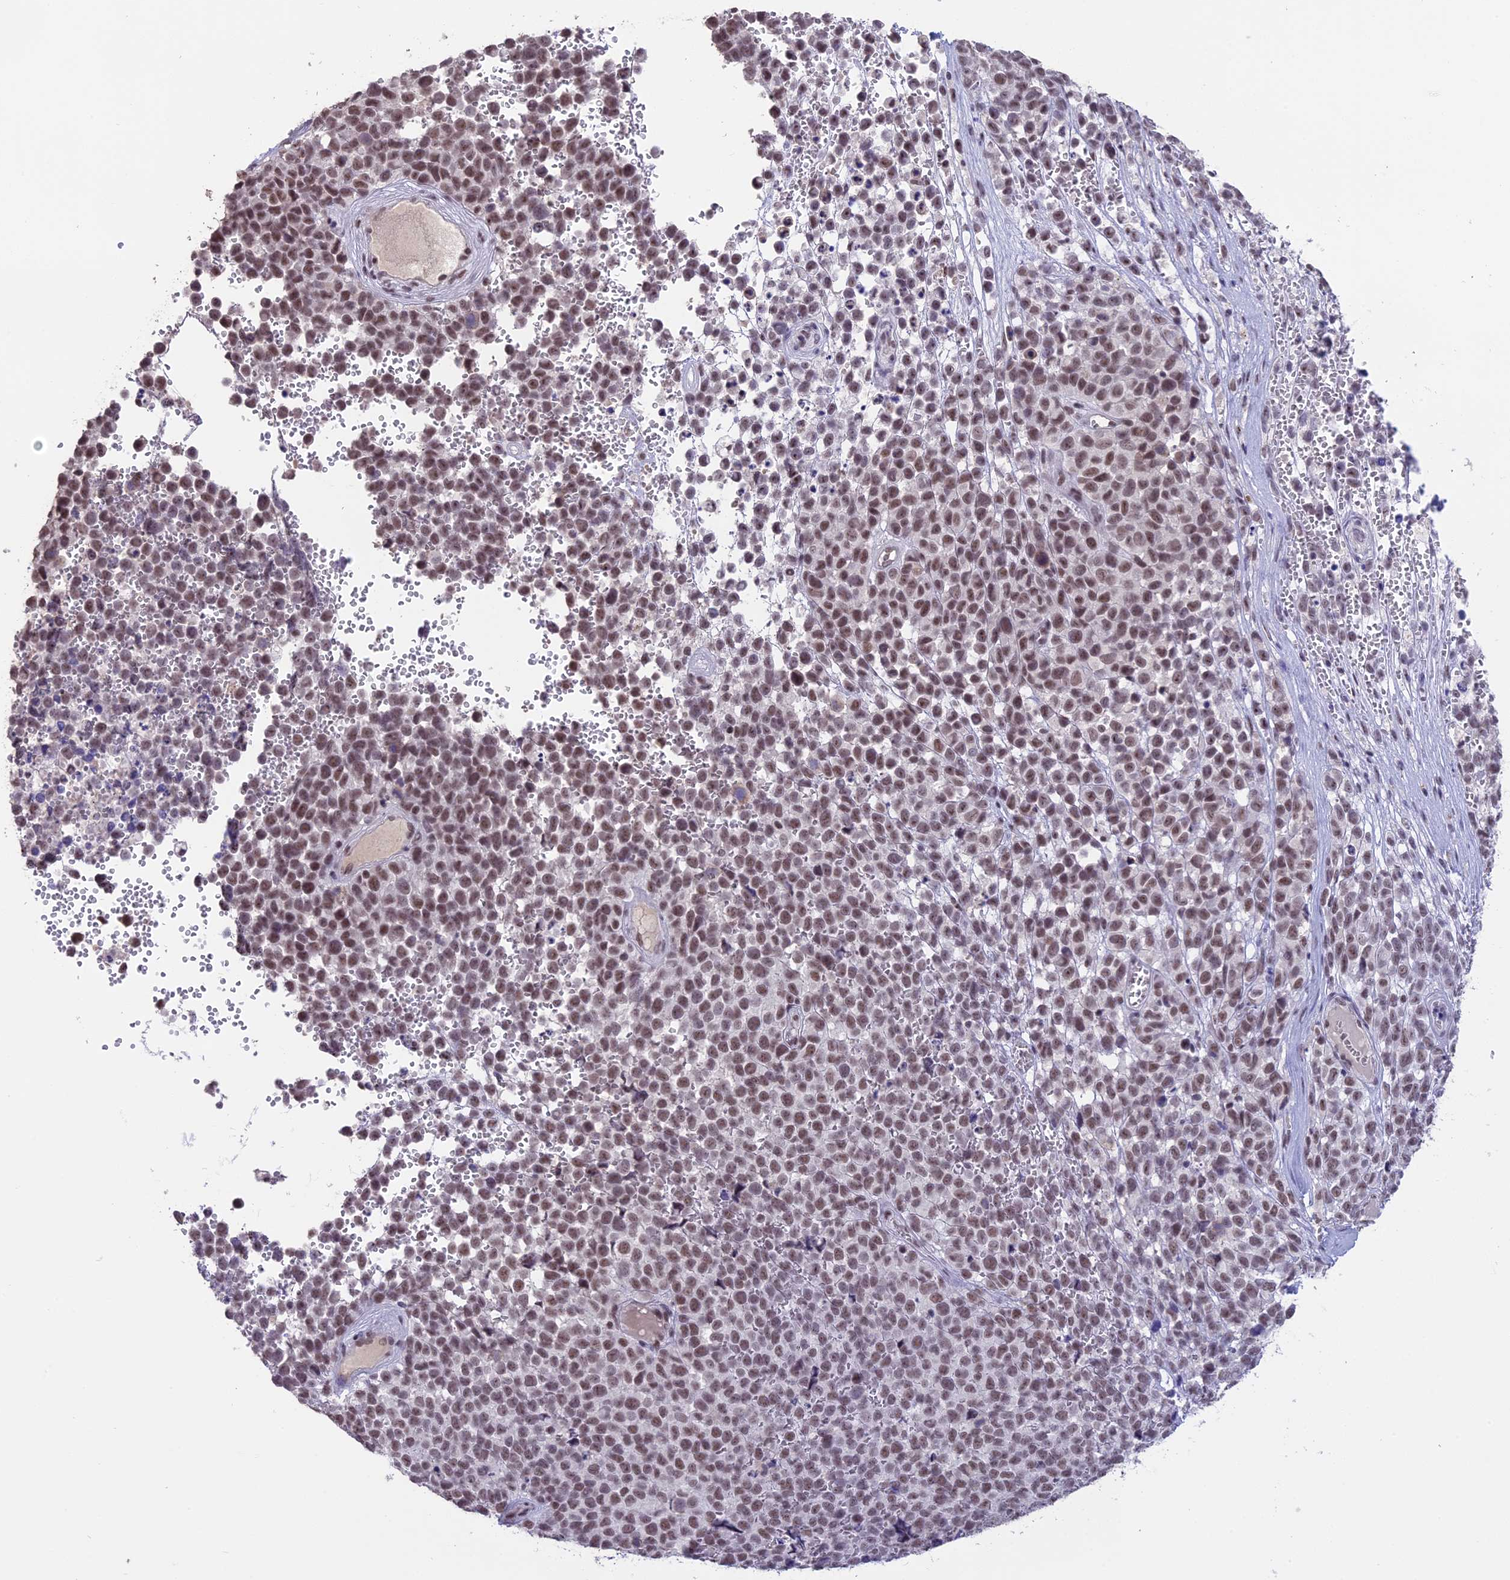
{"staining": {"intensity": "moderate", "quantity": ">75%", "location": "nuclear"}, "tissue": "melanoma", "cell_type": "Tumor cells", "image_type": "cancer", "snomed": [{"axis": "morphology", "description": "Malignant melanoma, NOS"}, {"axis": "topography", "description": "Nose, NOS"}], "caption": "A histopathology image of human melanoma stained for a protein displays moderate nuclear brown staining in tumor cells.", "gene": "SETD2", "patient": {"sex": "female", "age": 48}}